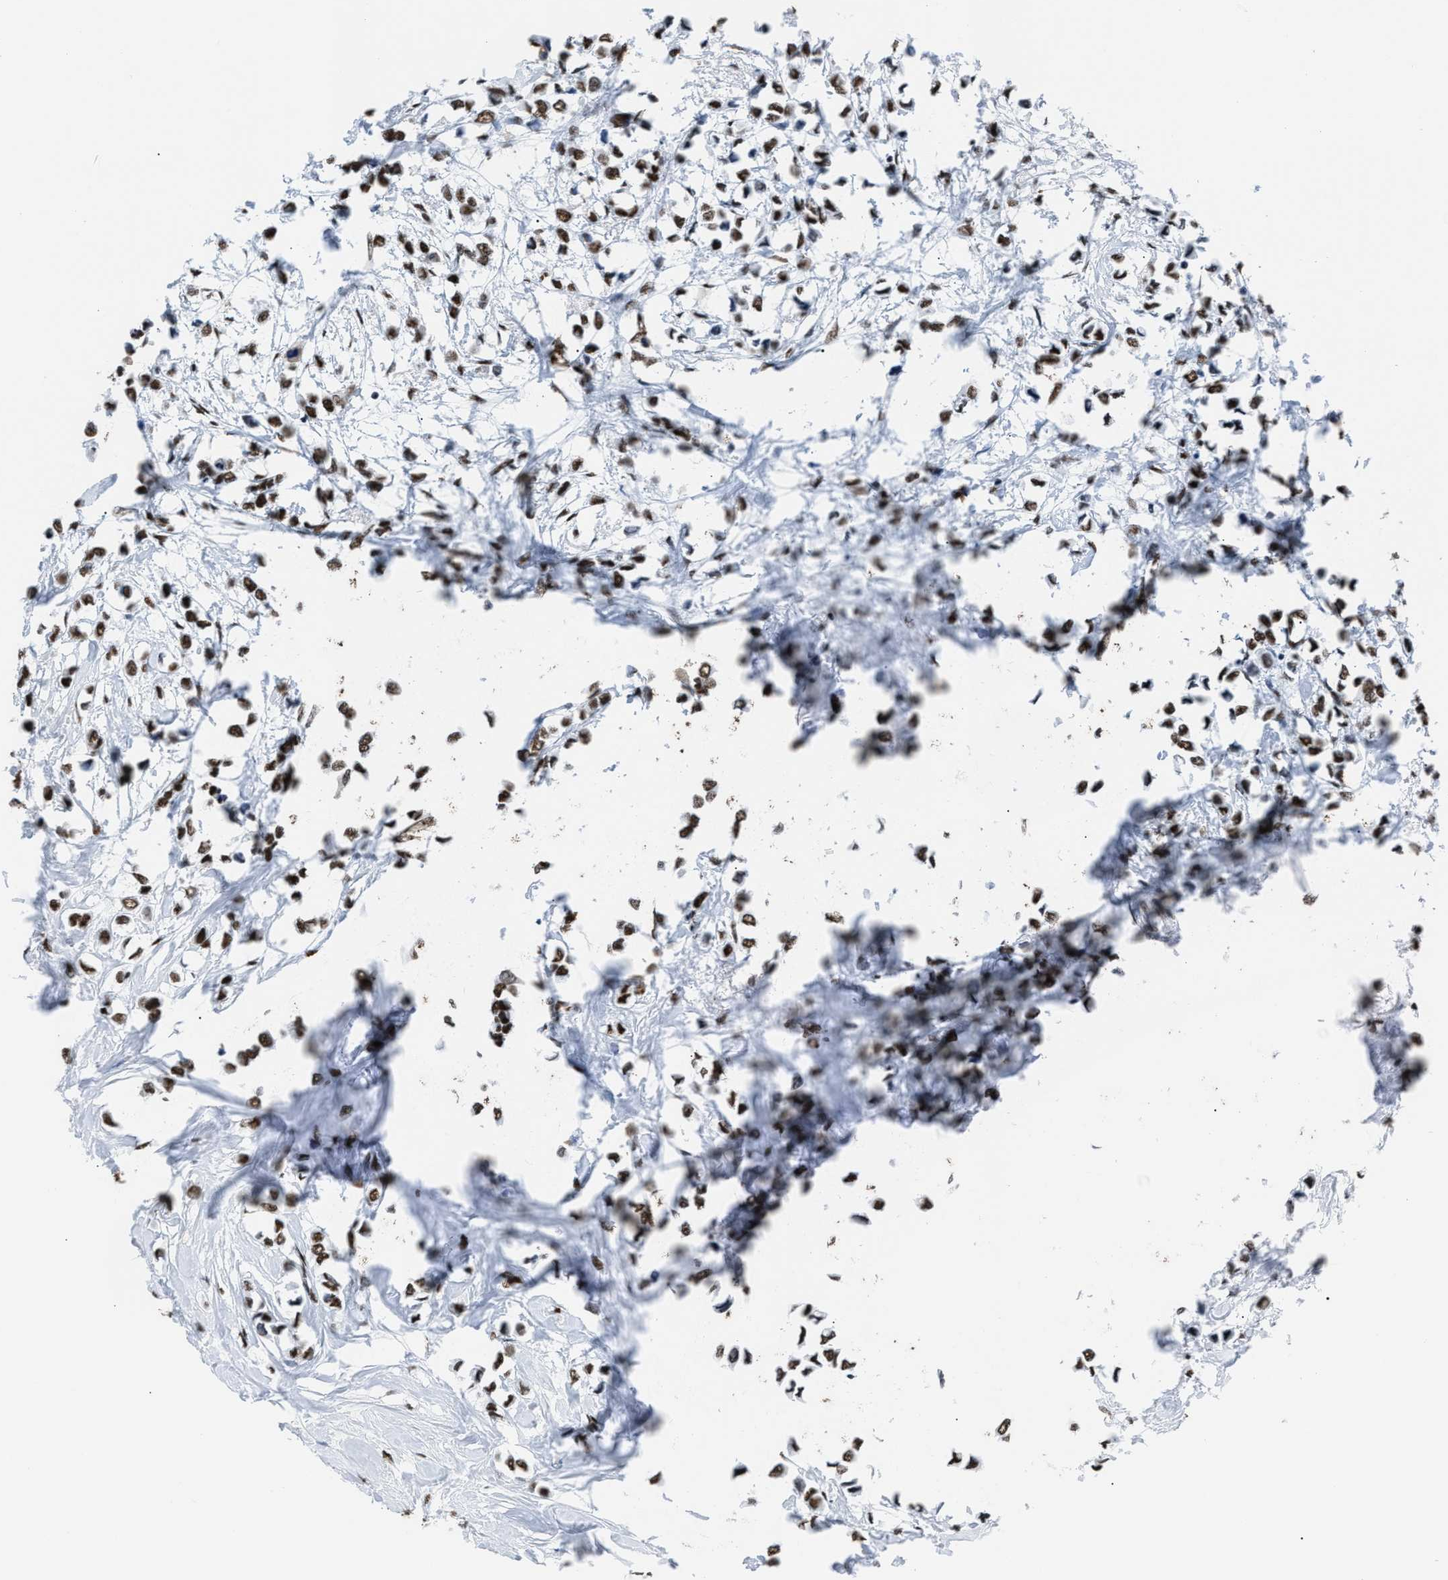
{"staining": {"intensity": "moderate", "quantity": ">75%", "location": "nuclear"}, "tissue": "breast cancer", "cell_type": "Tumor cells", "image_type": "cancer", "snomed": [{"axis": "morphology", "description": "Lobular carcinoma"}, {"axis": "topography", "description": "Breast"}], "caption": "Breast cancer was stained to show a protein in brown. There is medium levels of moderate nuclear positivity in about >75% of tumor cells.", "gene": "CCAR2", "patient": {"sex": "female", "age": 51}}